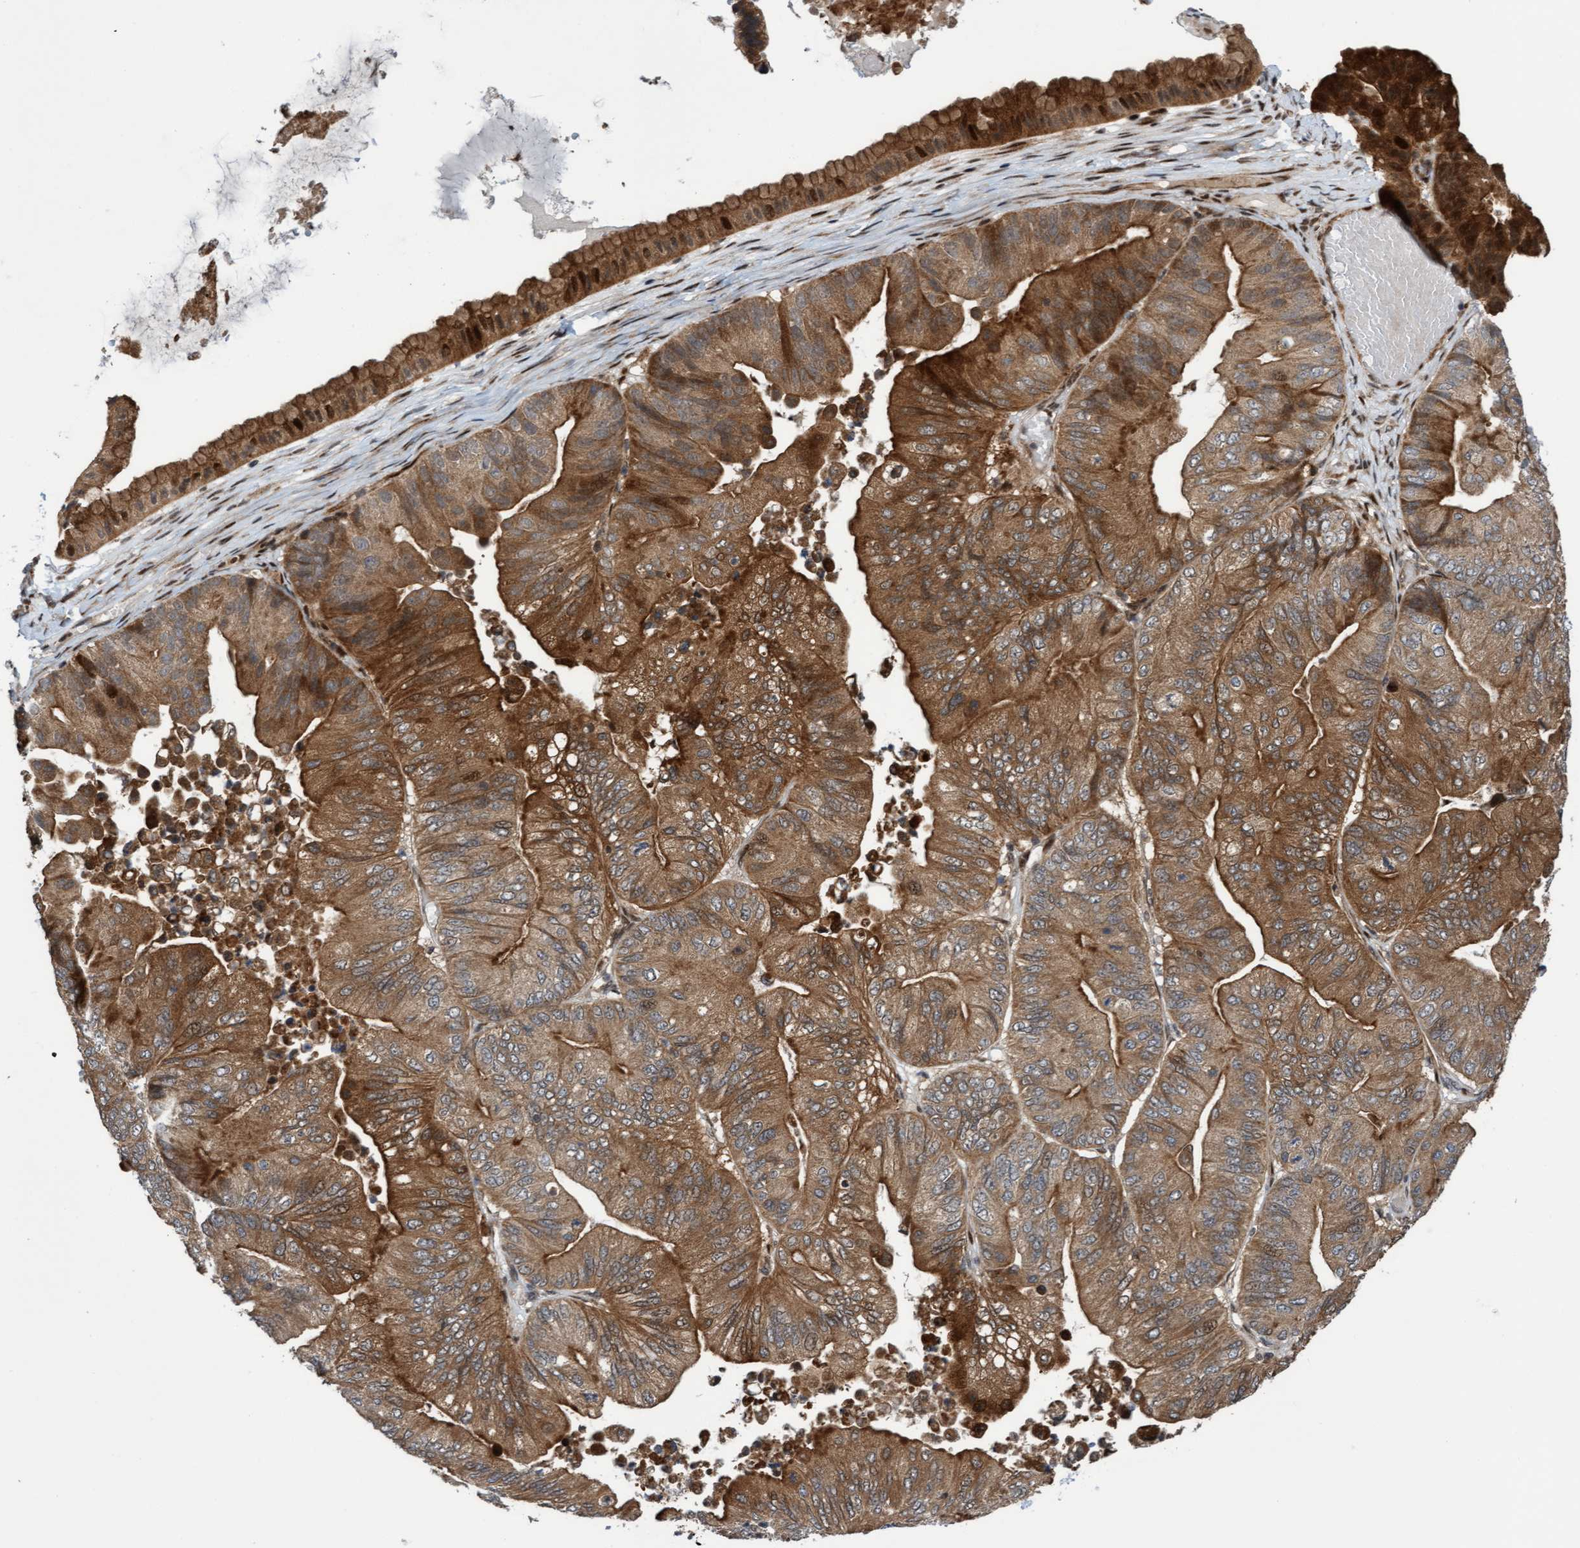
{"staining": {"intensity": "moderate", "quantity": ">75%", "location": "cytoplasmic/membranous"}, "tissue": "ovarian cancer", "cell_type": "Tumor cells", "image_type": "cancer", "snomed": [{"axis": "morphology", "description": "Cystadenocarcinoma, mucinous, NOS"}, {"axis": "topography", "description": "Ovary"}], "caption": "The image displays a brown stain indicating the presence of a protein in the cytoplasmic/membranous of tumor cells in ovarian cancer. Using DAB (brown) and hematoxylin (blue) stains, captured at high magnification using brightfield microscopy.", "gene": "ITFG1", "patient": {"sex": "female", "age": 61}}